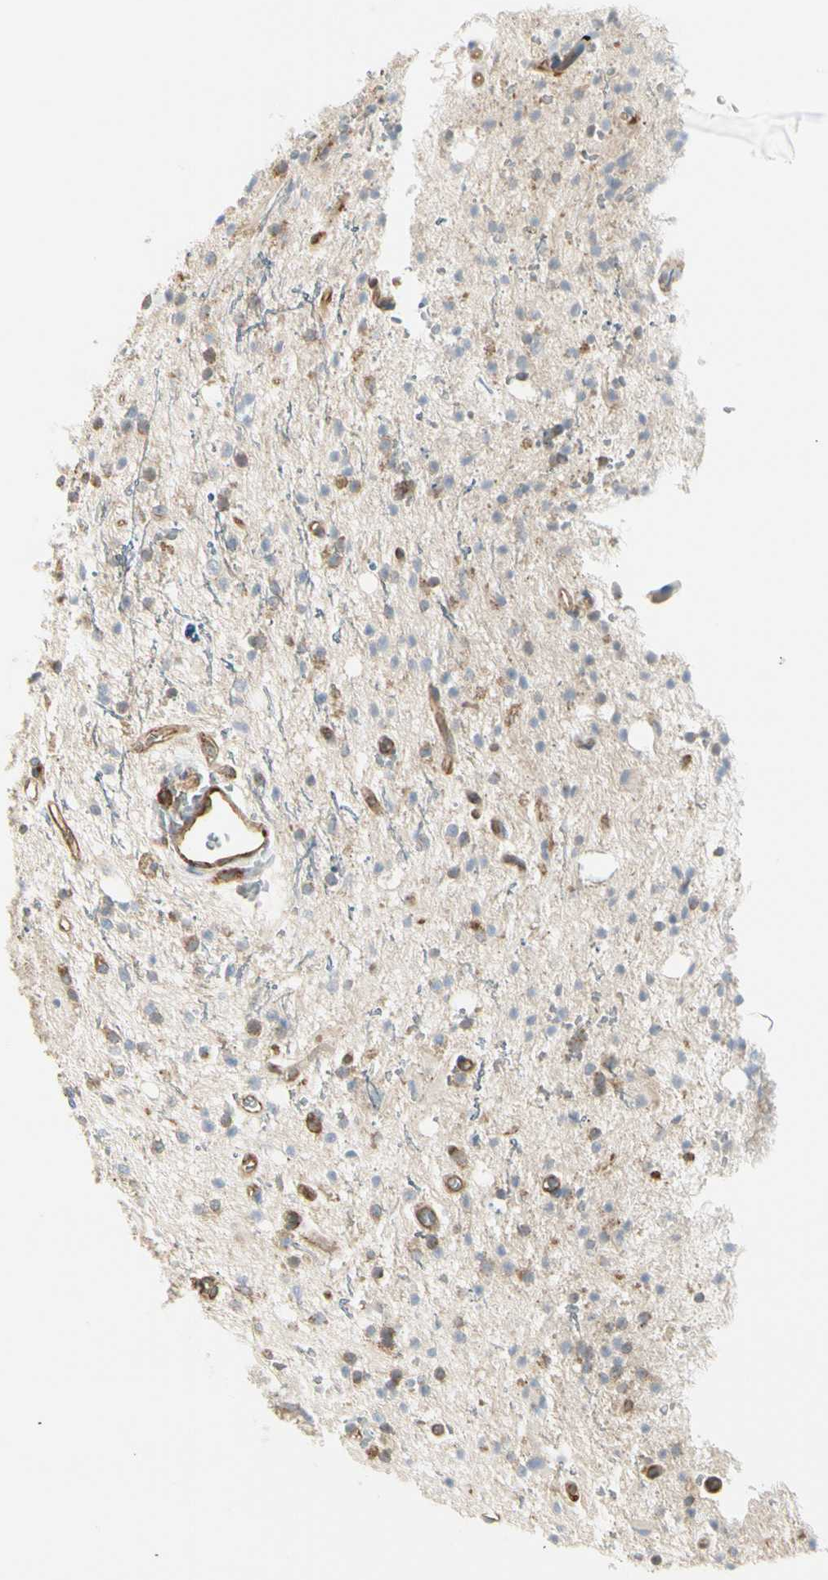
{"staining": {"intensity": "negative", "quantity": "none", "location": "none"}, "tissue": "glioma", "cell_type": "Tumor cells", "image_type": "cancer", "snomed": [{"axis": "morphology", "description": "Glioma, malignant, High grade"}, {"axis": "topography", "description": "Brain"}], "caption": "Immunohistochemistry micrograph of neoplastic tissue: human malignant glioma (high-grade) stained with DAB exhibits no significant protein staining in tumor cells.", "gene": "AGFG1", "patient": {"sex": "male", "age": 47}}